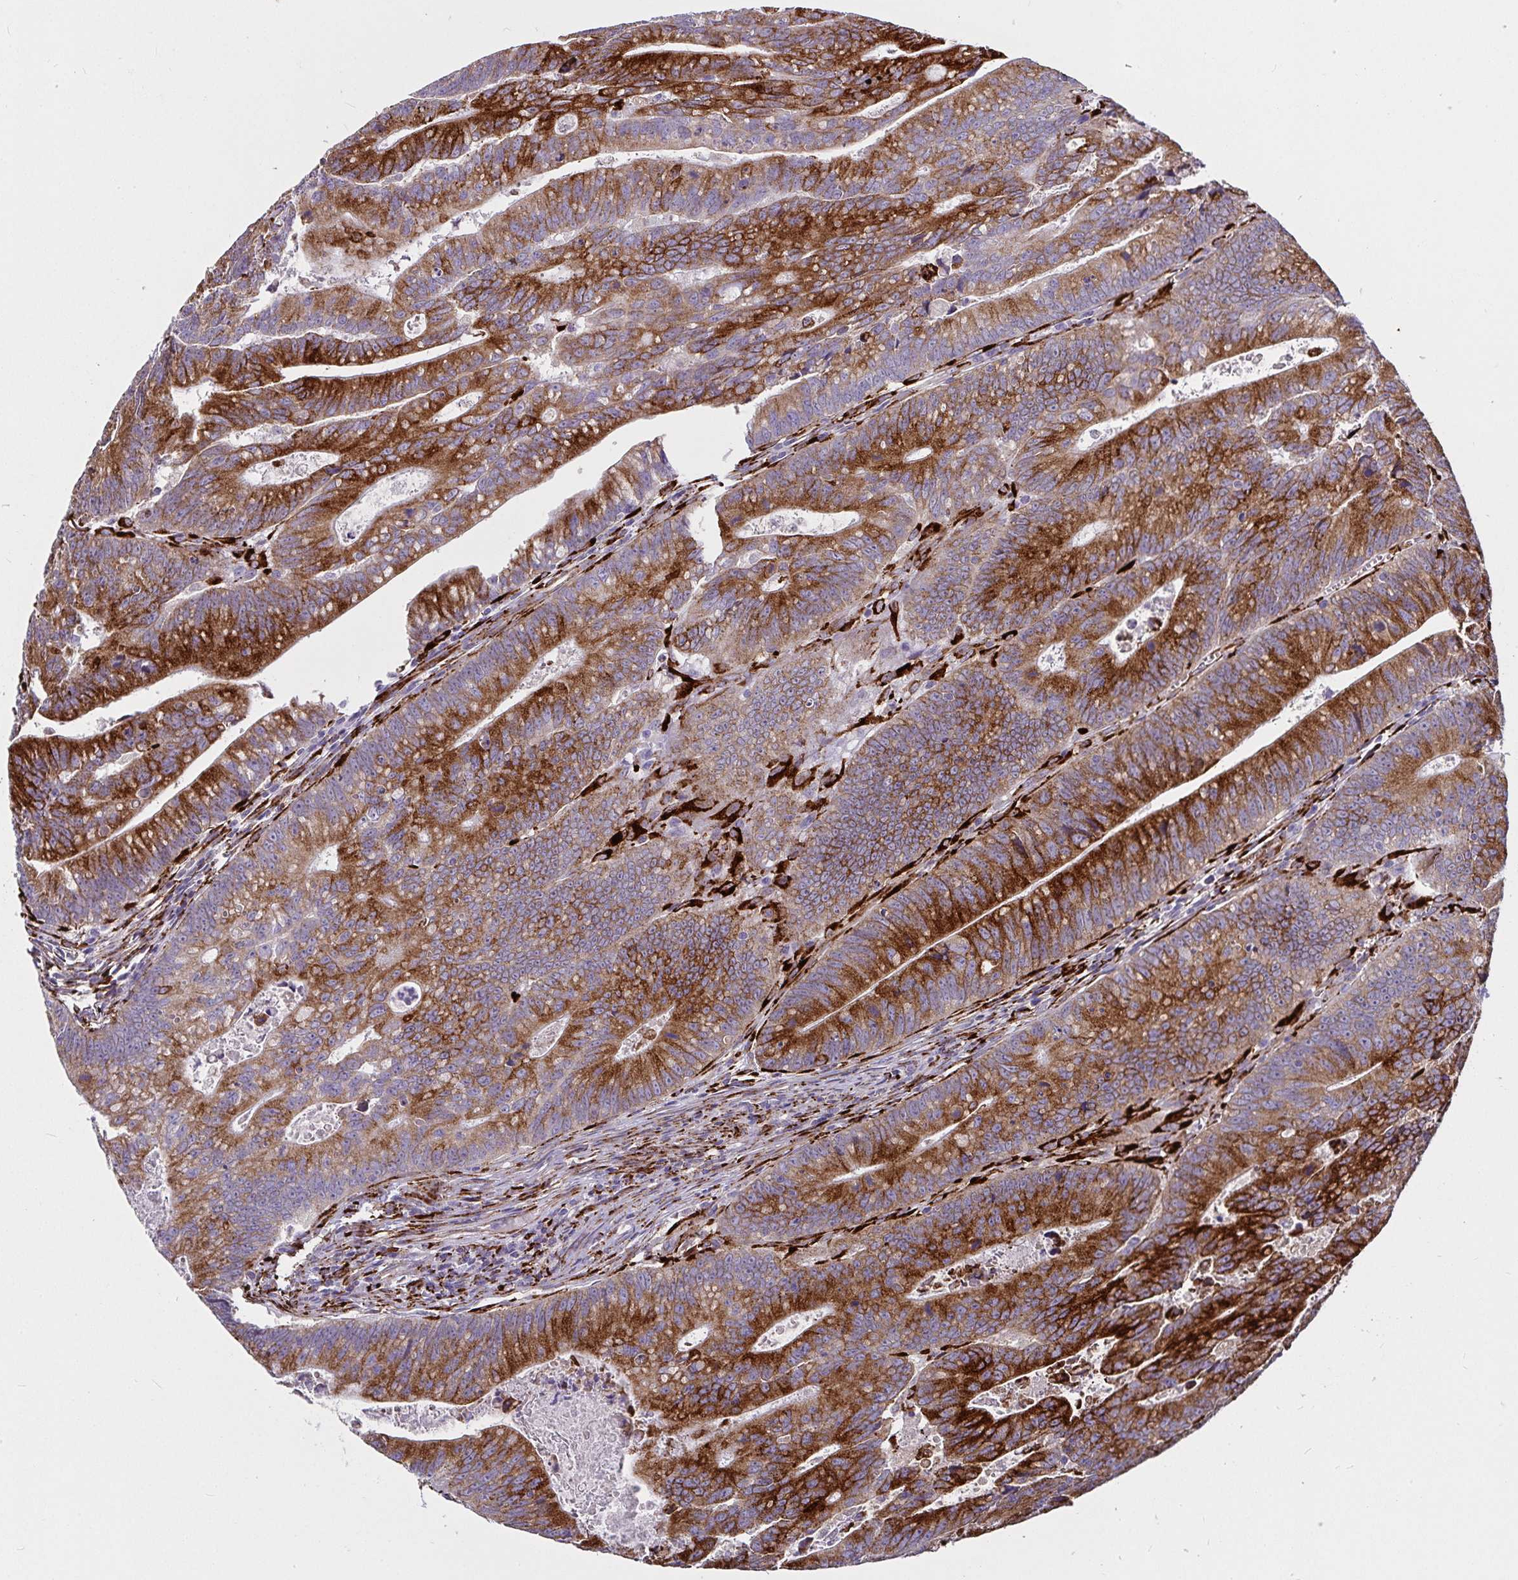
{"staining": {"intensity": "strong", "quantity": ">75%", "location": "cytoplasmic/membranous"}, "tissue": "colorectal cancer", "cell_type": "Tumor cells", "image_type": "cancer", "snomed": [{"axis": "morphology", "description": "Adenocarcinoma, NOS"}, {"axis": "topography", "description": "Rectum"}], "caption": "Immunohistochemical staining of adenocarcinoma (colorectal) demonstrates strong cytoplasmic/membranous protein positivity in approximately >75% of tumor cells. The protein of interest is shown in brown color, while the nuclei are stained blue.", "gene": "P4HA2", "patient": {"sex": "female", "age": 81}}